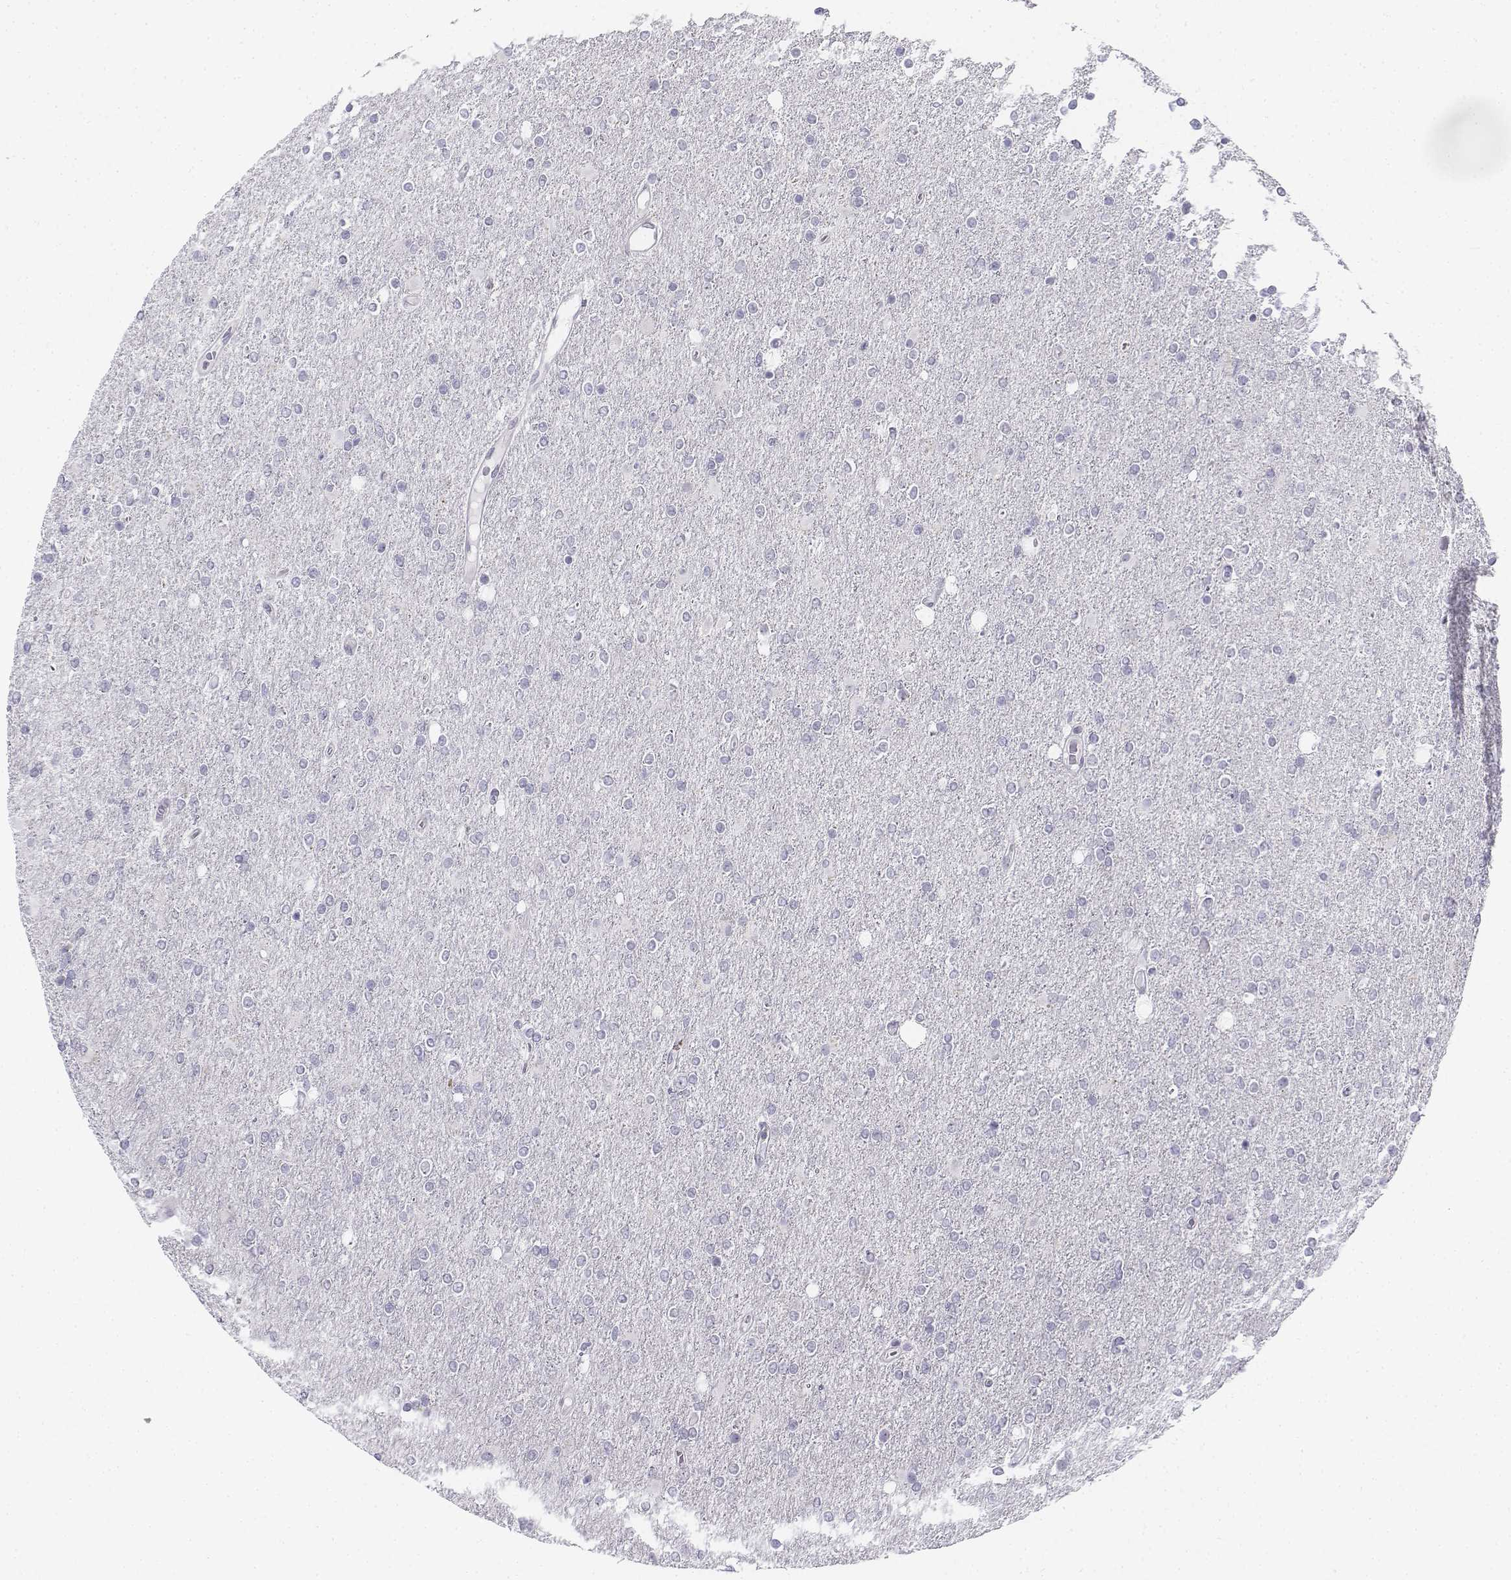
{"staining": {"intensity": "negative", "quantity": "none", "location": "none"}, "tissue": "glioma", "cell_type": "Tumor cells", "image_type": "cancer", "snomed": [{"axis": "morphology", "description": "Glioma, malignant, High grade"}, {"axis": "topography", "description": "Cerebral cortex"}], "caption": "An immunohistochemistry (IHC) photomicrograph of malignant high-grade glioma is shown. There is no staining in tumor cells of malignant high-grade glioma.", "gene": "PENK", "patient": {"sex": "male", "age": 70}}